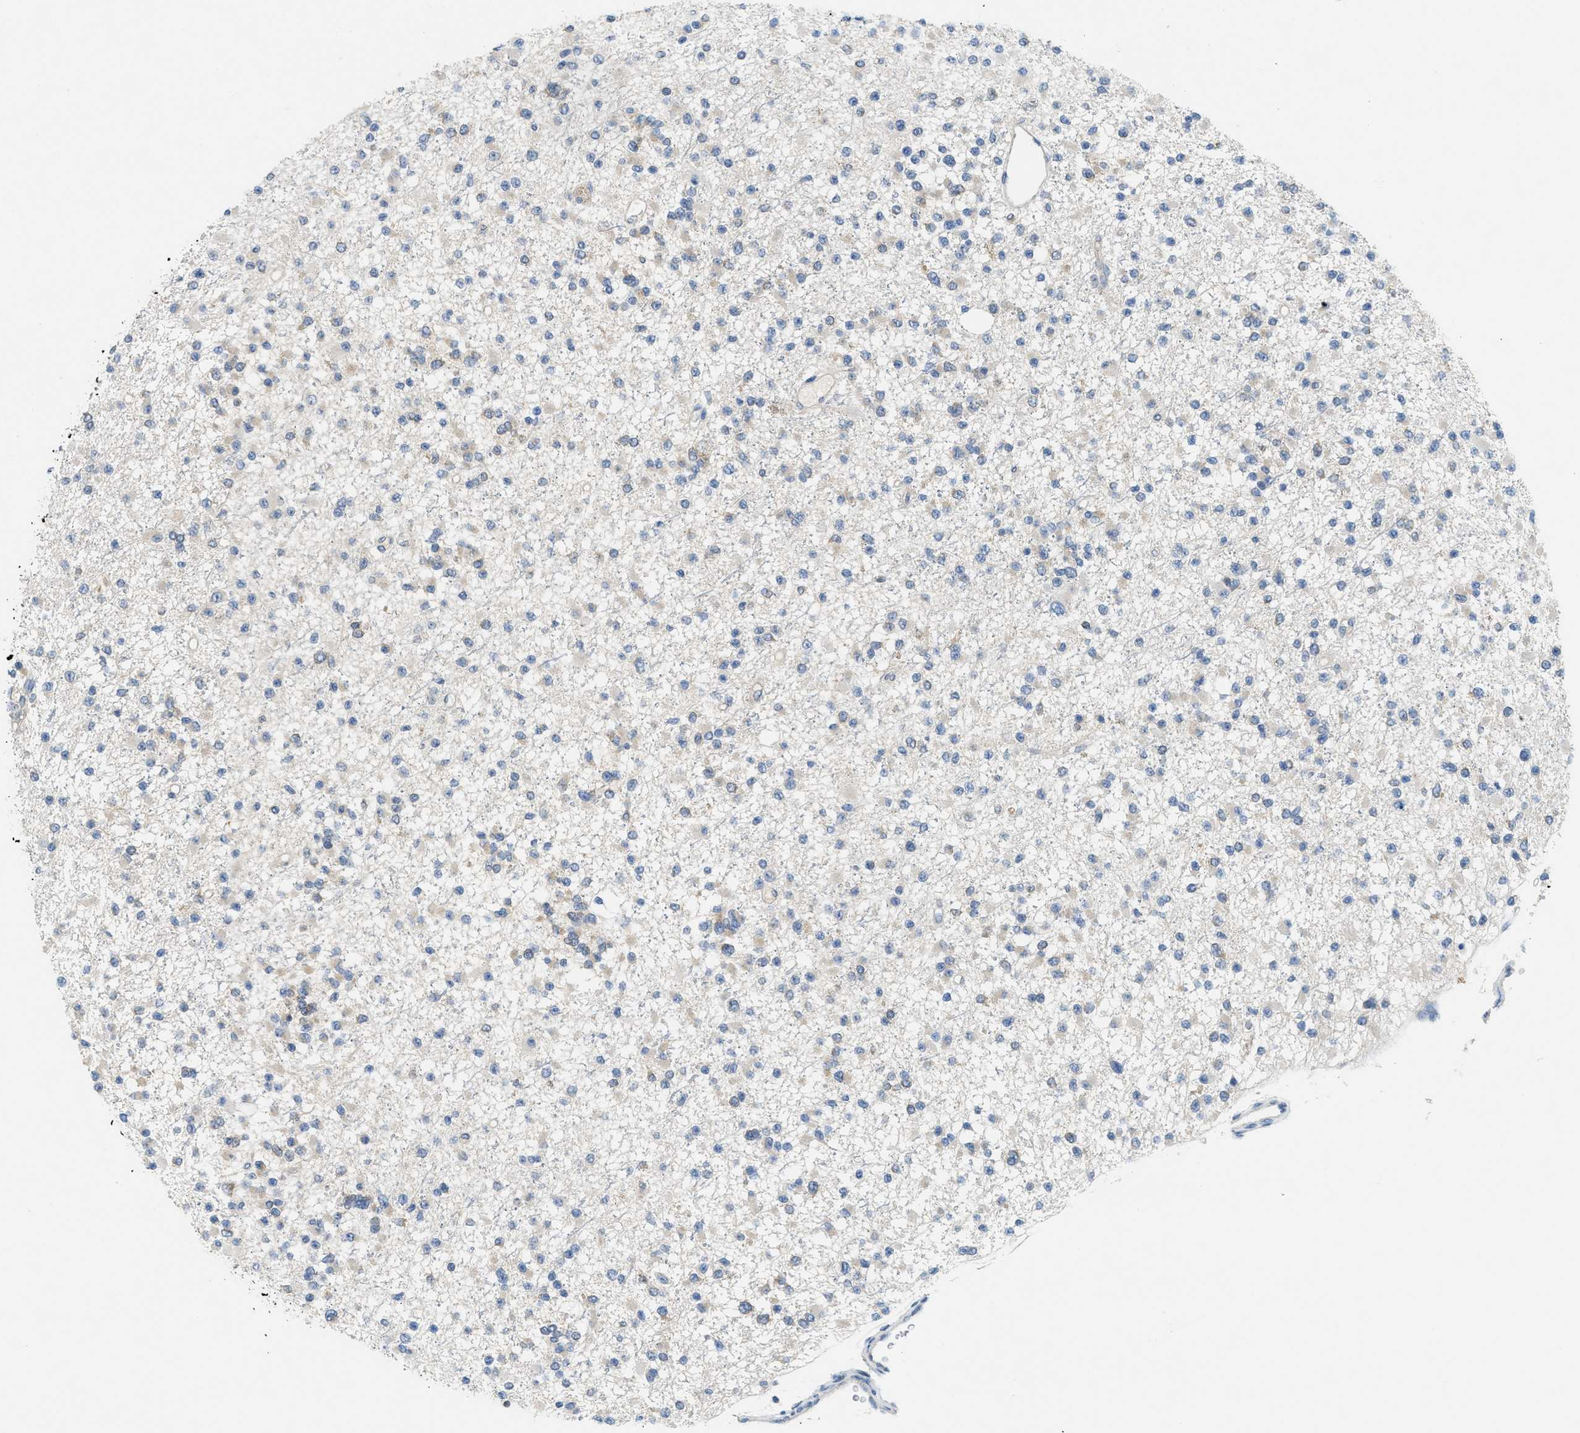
{"staining": {"intensity": "negative", "quantity": "none", "location": "none"}, "tissue": "glioma", "cell_type": "Tumor cells", "image_type": "cancer", "snomed": [{"axis": "morphology", "description": "Glioma, malignant, Low grade"}, {"axis": "topography", "description": "Brain"}], "caption": "The micrograph shows no significant expression in tumor cells of malignant low-grade glioma.", "gene": "ZFYVE9", "patient": {"sex": "female", "age": 22}}